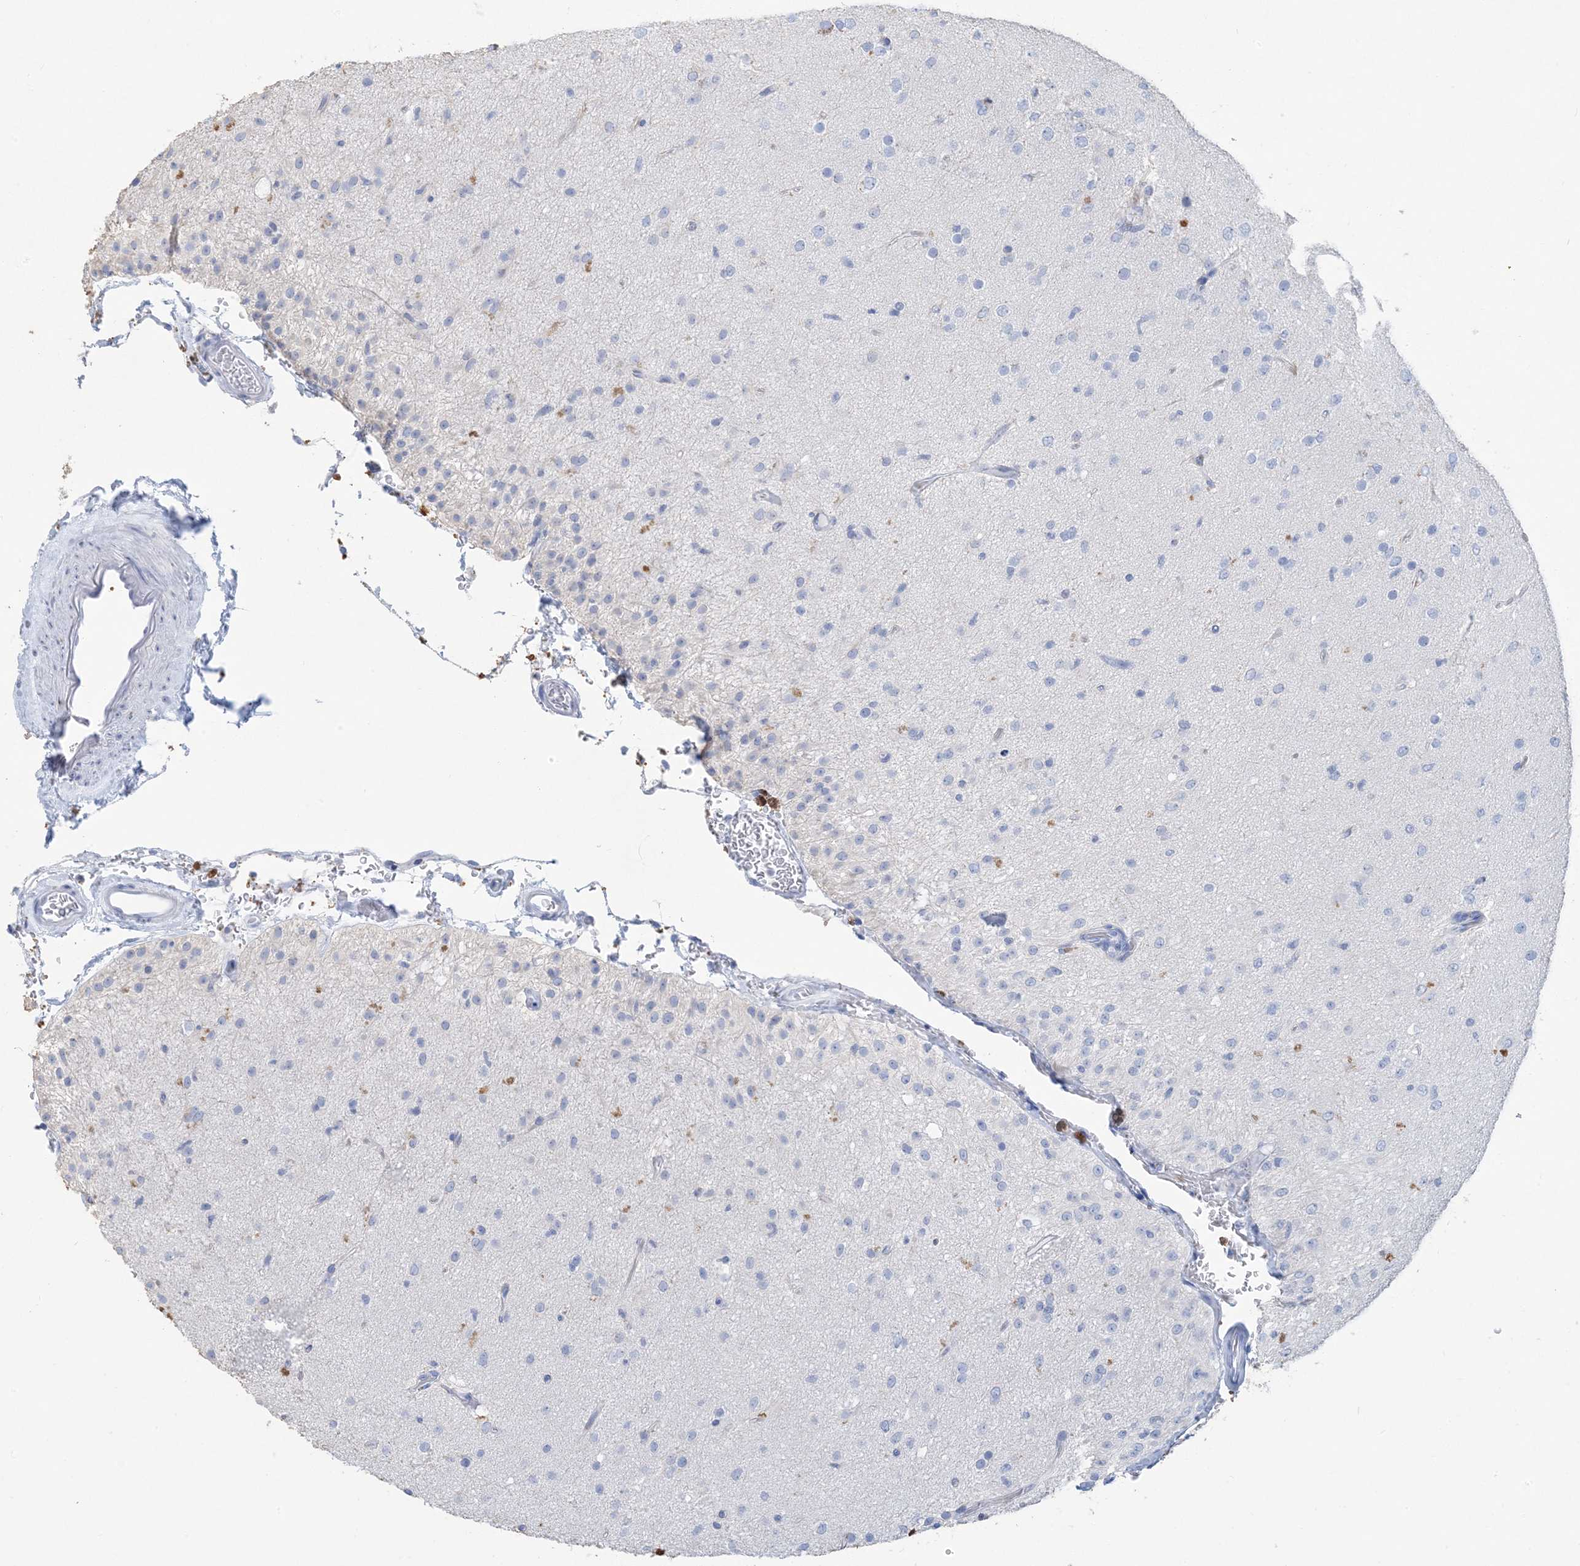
{"staining": {"intensity": "negative", "quantity": "none", "location": "none"}, "tissue": "glioma", "cell_type": "Tumor cells", "image_type": "cancer", "snomed": [{"axis": "morphology", "description": "Glioma, malignant, Low grade"}, {"axis": "topography", "description": "Brain"}], "caption": "Glioma was stained to show a protein in brown. There is no significant positivity in tumor cells. (DAB (3,3'-diaminobenzidine) immunohistochemistry (IHC) visualized using brightfield microscopy, high magnification).", "gene": "SH3YL1", "patient": {"sex": "male", "age": 65}}